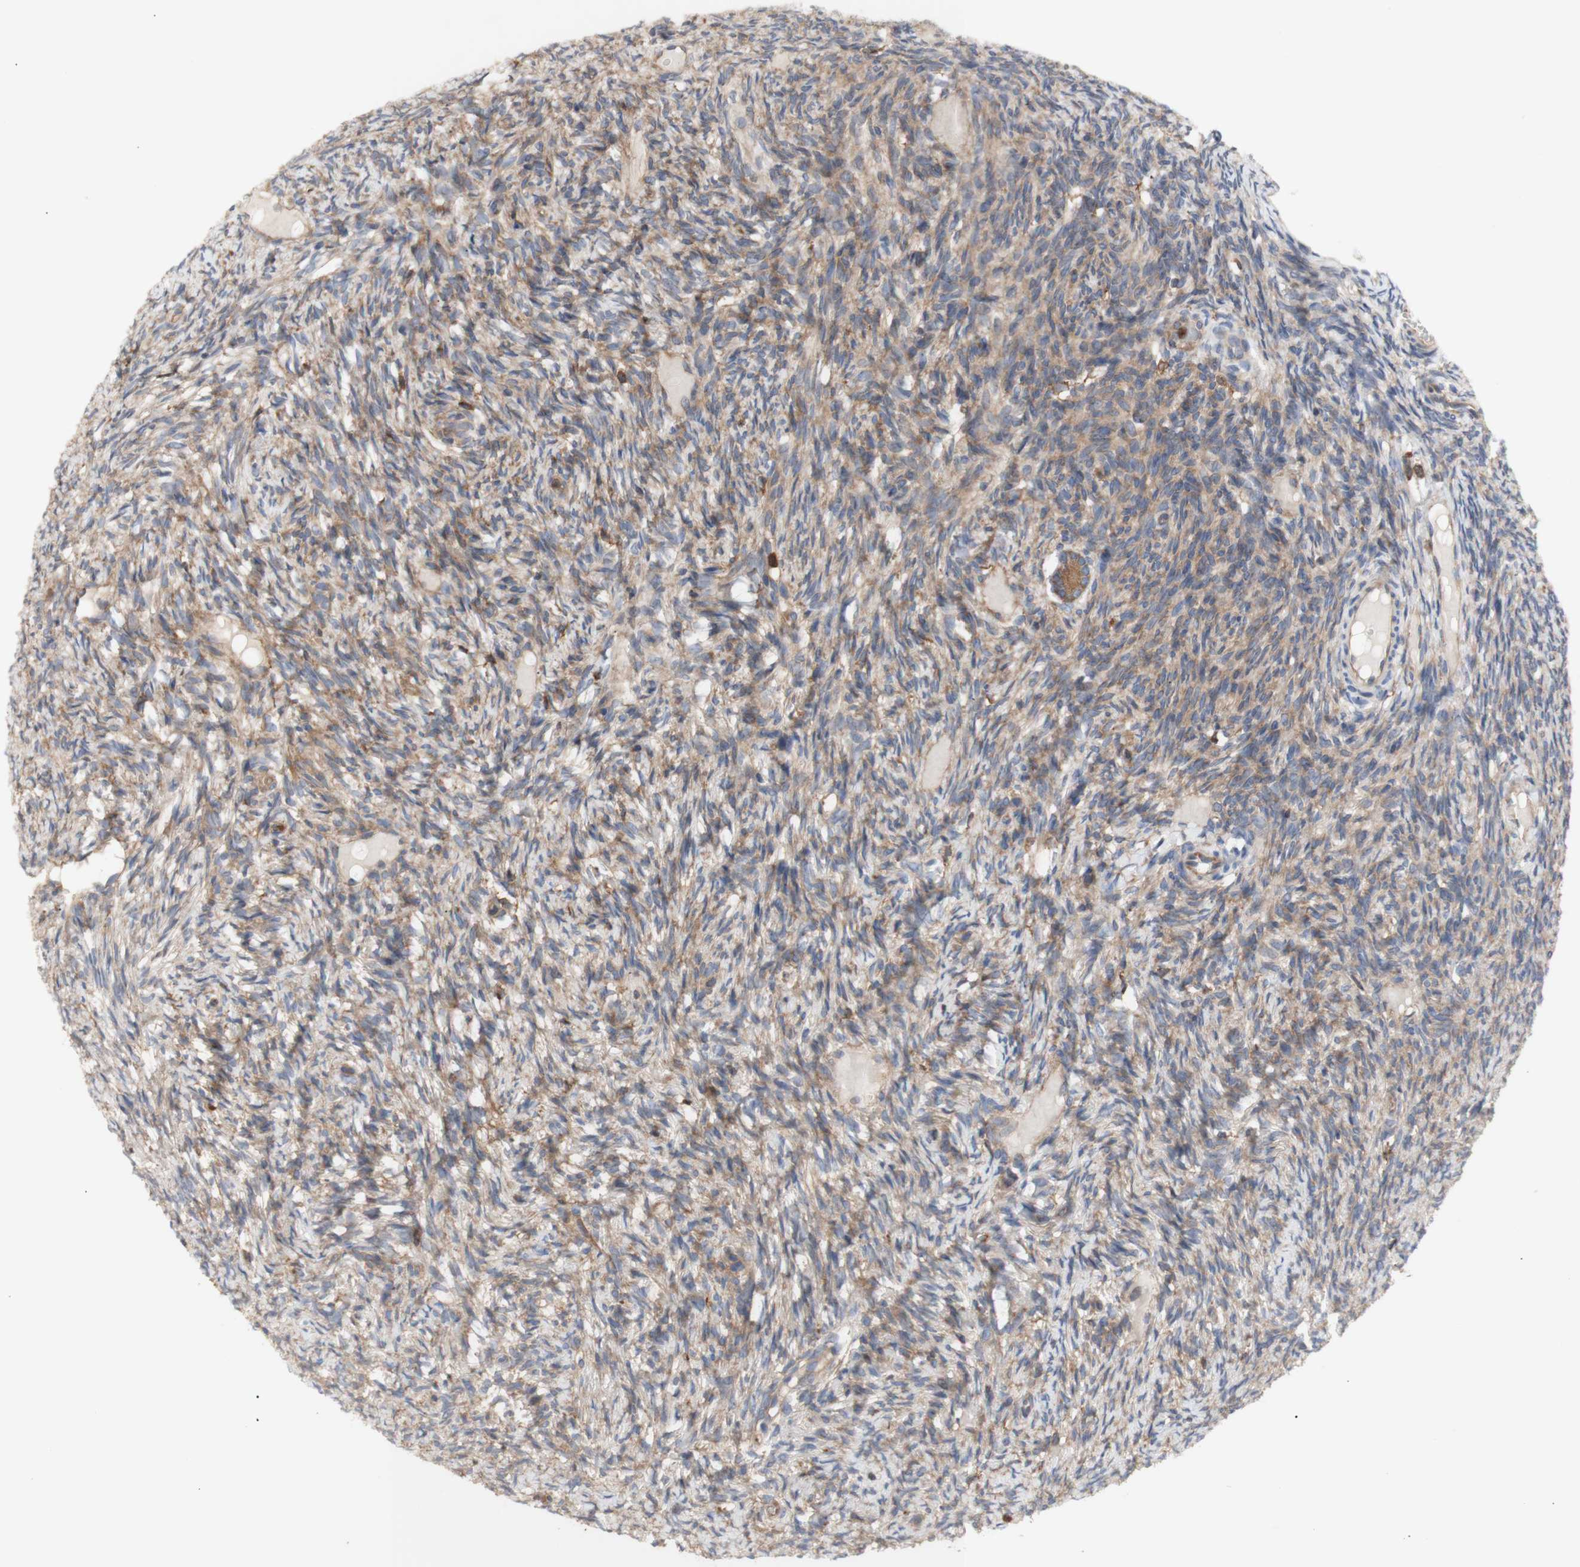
{"staining": {"intensity": "moderate", "quantity": ">75%", "location": "cytoplasmic/membranous"}, "tissue": "ovary", "cell_type": "Follicle cells", "image_type": "normal", "snomed": [{"axis": "morphology", "description": "Normal tissue, NOS"}, {"axis": "topography", "description": "Ovary"}], "caption": "Immunohistochemistry (DAB (3,3'-diaminobenzidine)) staining of unremarkable ovary shows moderate cytoplasmic/membranous protein expression in approximately >75% of follicle cells.", "gene": "IKBKG", "patient": {"sex": "female", "age": 33}}